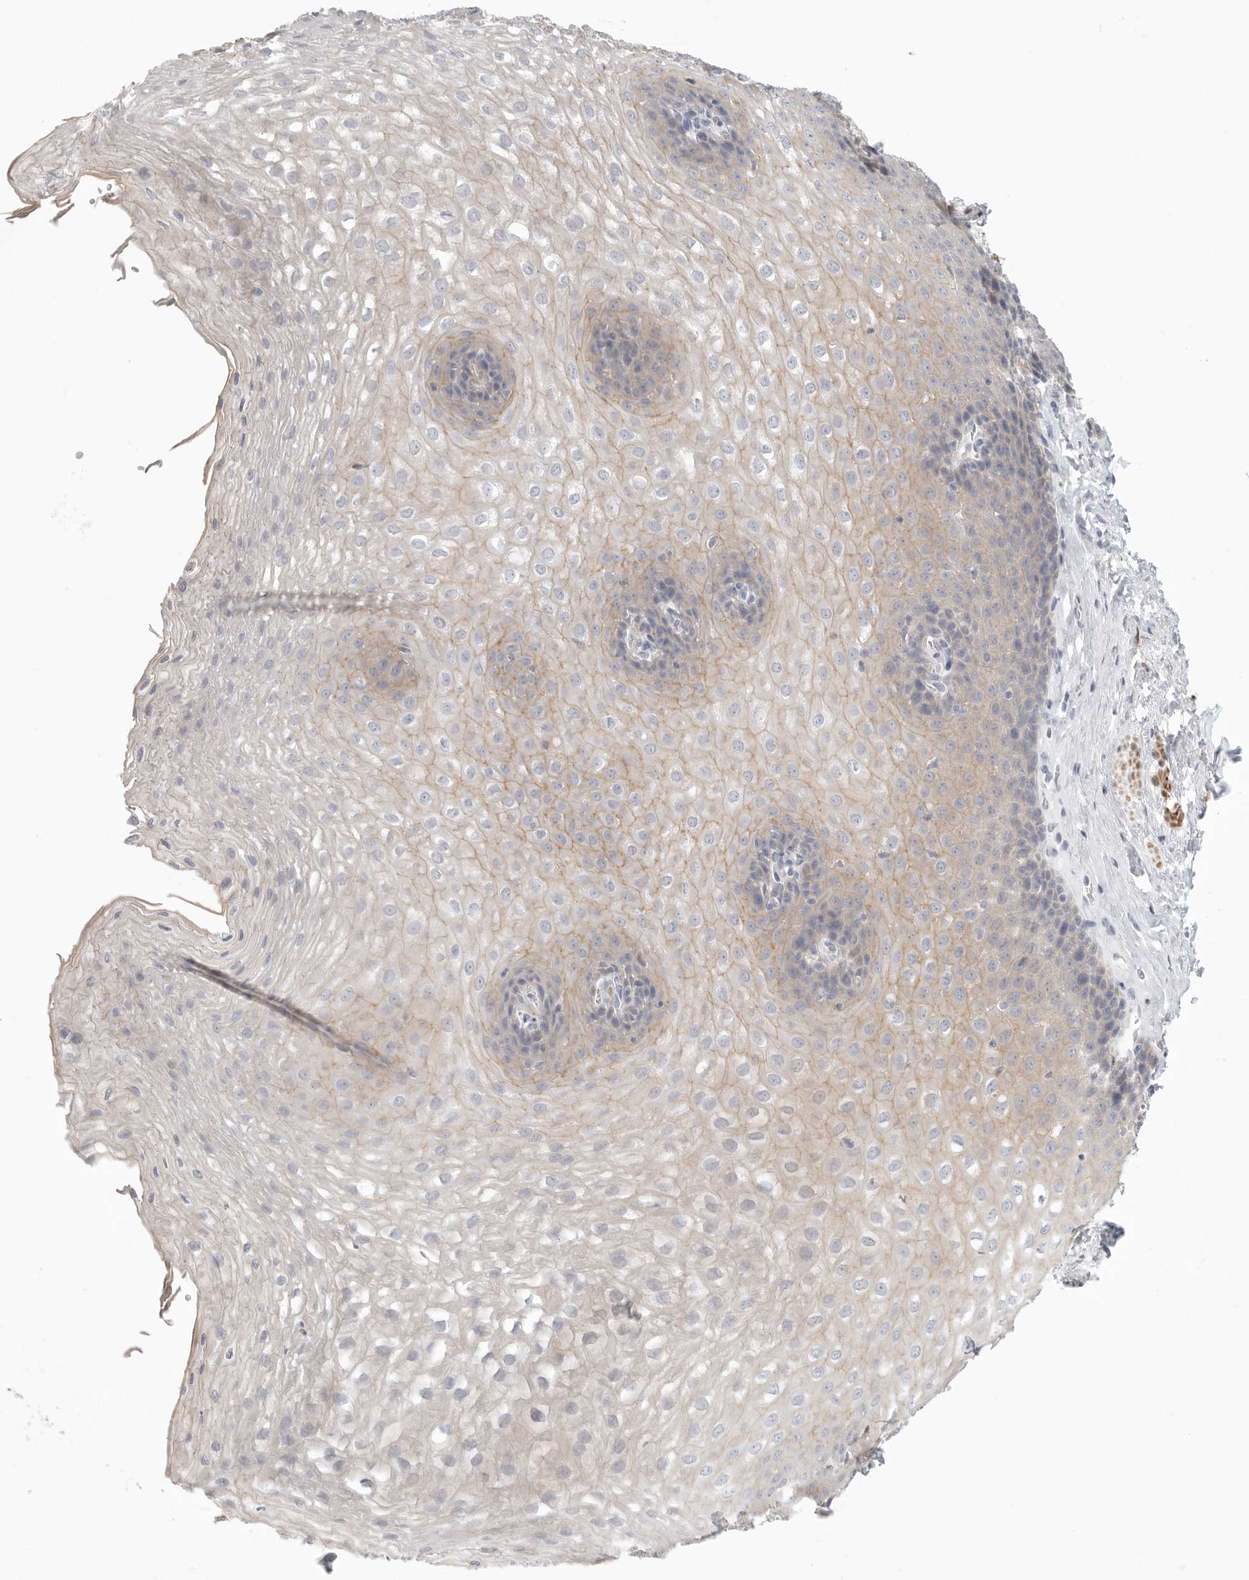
{"staining": {"intensity": "weak", "quantity": "25%-75%", "location": "cytoplasmic/membranous"}, "tissue": "esophagus", "cell_type": "Squamous epithelial cells", "image_type": "normal", "snomed": [{"axis": "morphology", "description": "Normal tissue, NOS"}, {"axis": "topography", "description": "Esophagus"}], "caption": "DAB immunohistochemical staining of benign esophagus demonstrates weak cytoplasmic/membranous protein positivity in approximately 25%-75% of squamous epithelial cells.", "gene": "STAB2", "patient": {"sex": "female", "age": 66}}